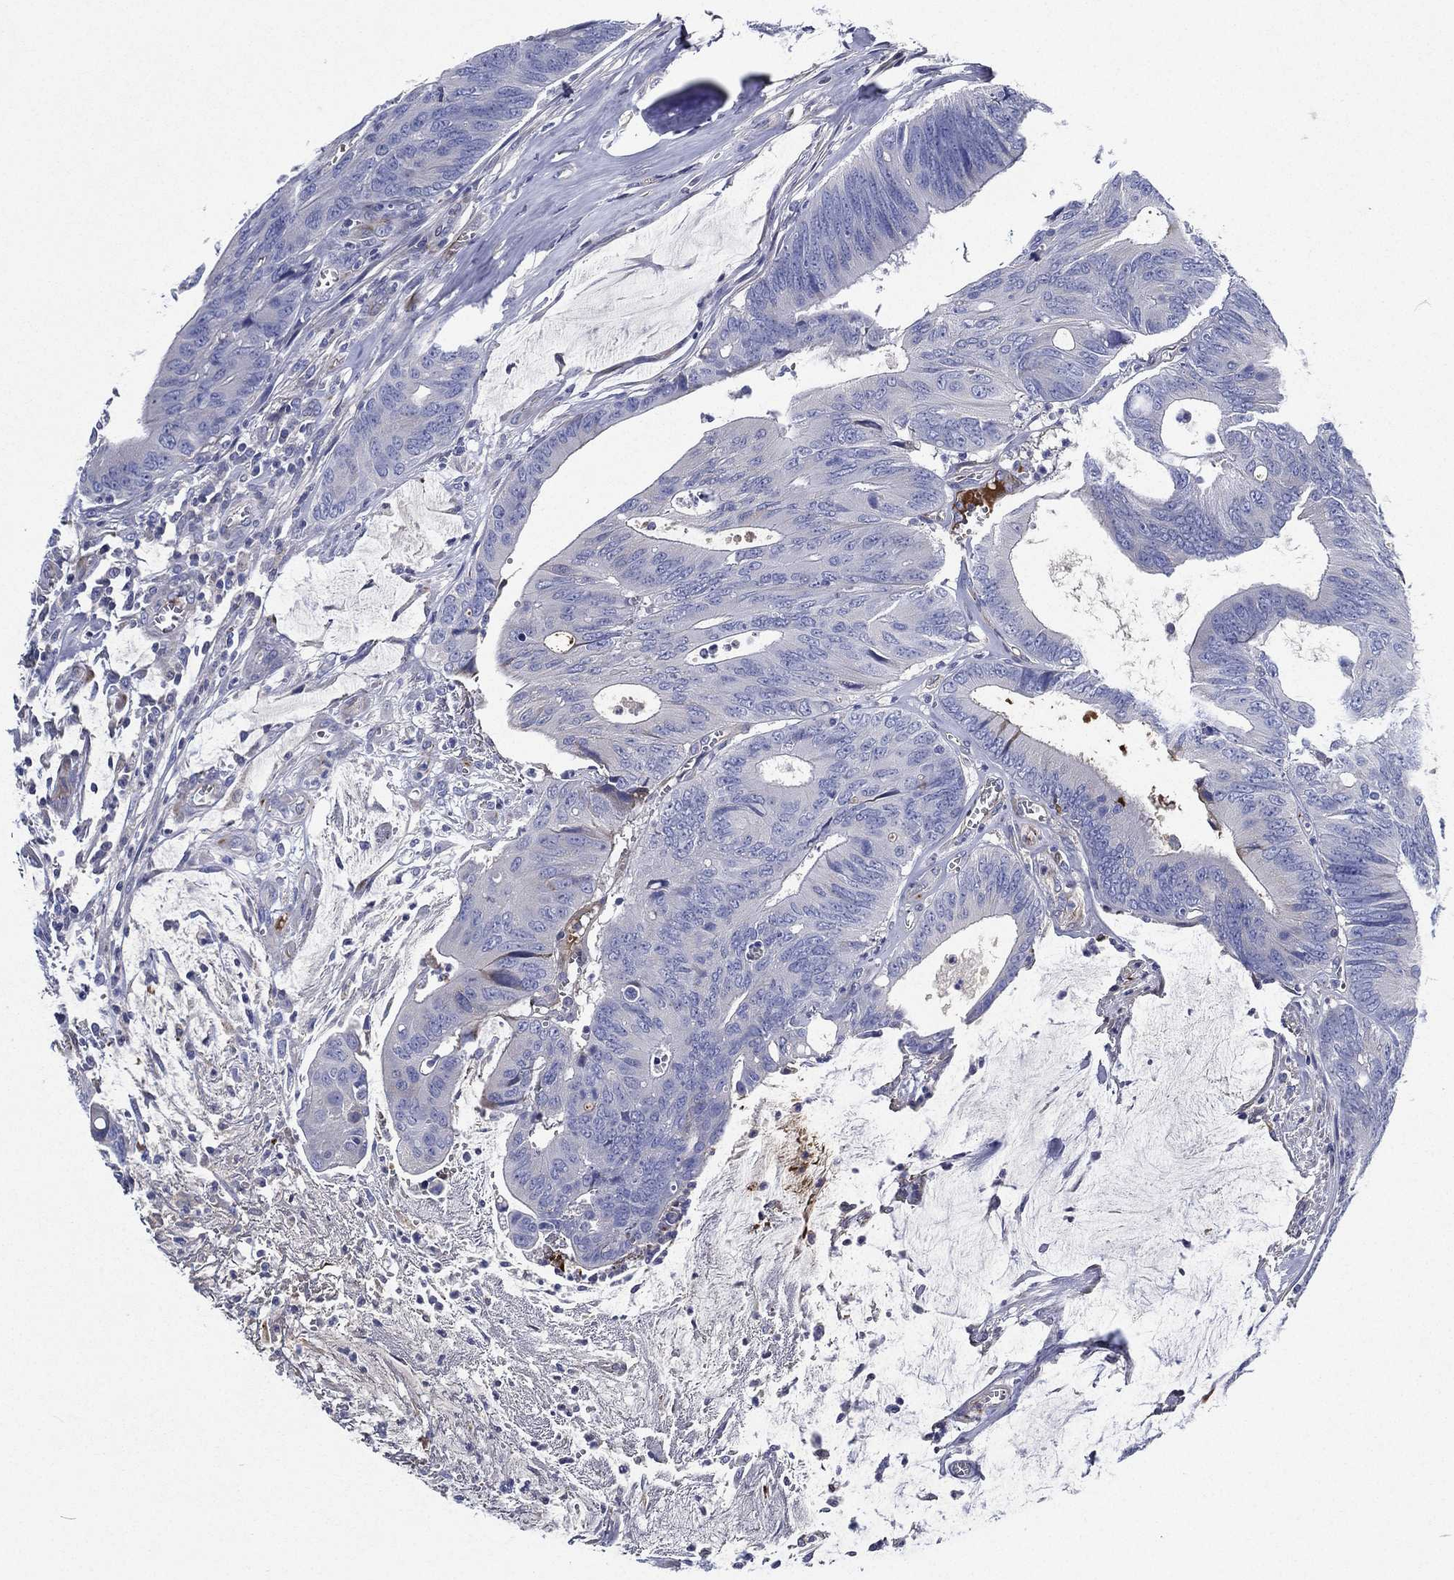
{"staining": {"intensity": "negative", "quantity": "none", "location": "none"}, "tissue": "colorectal cancer", "cell_type": "Tumor cells", "image_type": "cancer", "snomed": [{"axis": "morphology", "description": "Normal tissue, NOS"}, {"axis": "morphology", "description": "Adenocarcinoma, NOS"}, {"axis": "topography", "description": "Colon"}], "caption": "This is an immunohistochemistry histopathology image of human adenocarcinoma (colorectal). There is no positivity in tumor cells.", "gene": "TMPRSS11D", "patient": {"sex": "male", "age": 65}}